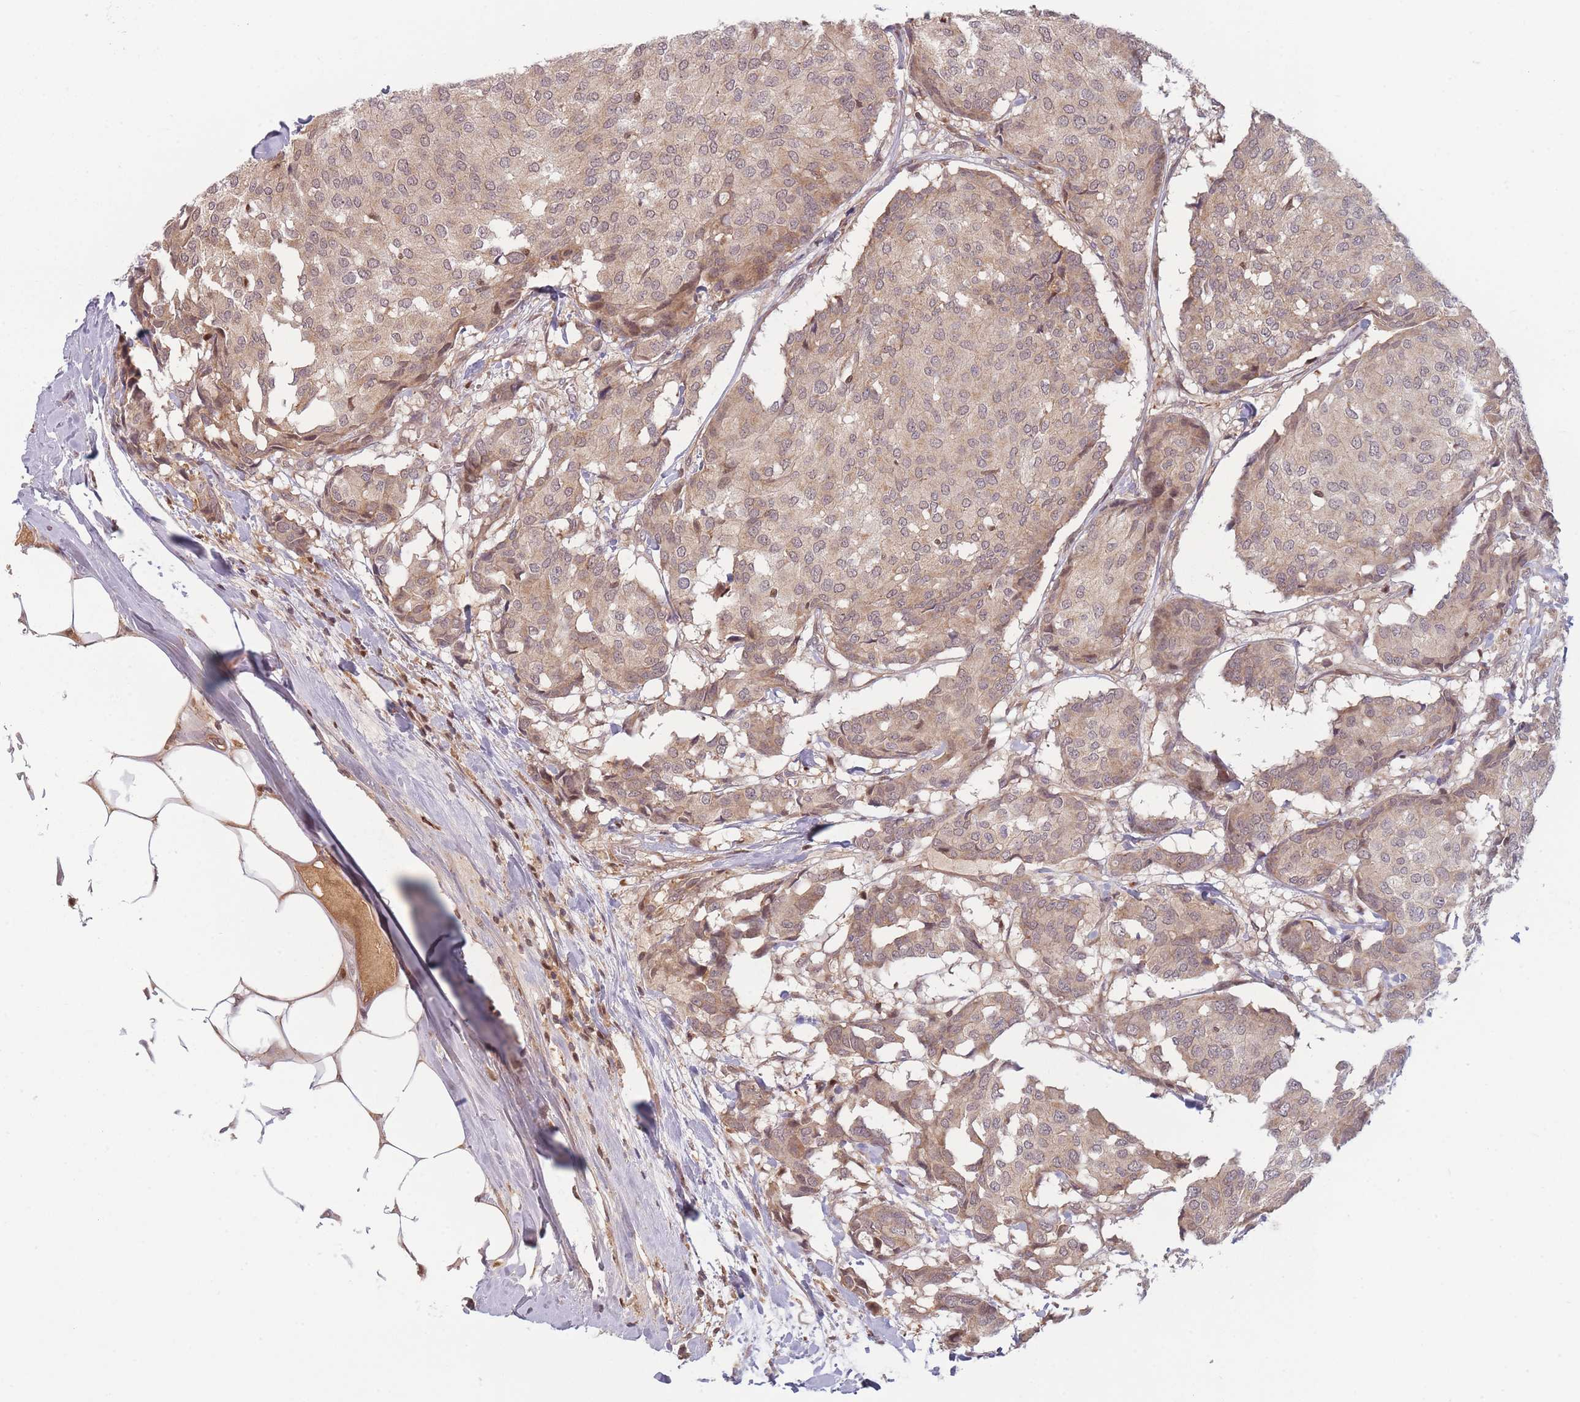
{"staining": {"intensity": "moderate", "quantity": "<25%", "location": "cytoplasmic/membranous"}, "tissue": "breast cancer", "cell_type": "Tumor cells", "image_type": "cancer", "snomed": [{"axis": "morphology", "description": "Duct carcinoma"}, {"axis": "topography", "description": "Breast"}], "caption": "A photomicrograph of human breast cancer (intraductal carcinoma) stained for a protein reveals moderate cytoplasmic/membranous brown staining in tumor cells.", "gene": "FAM153A", "patient": {"sex": "female", "age": 75}}